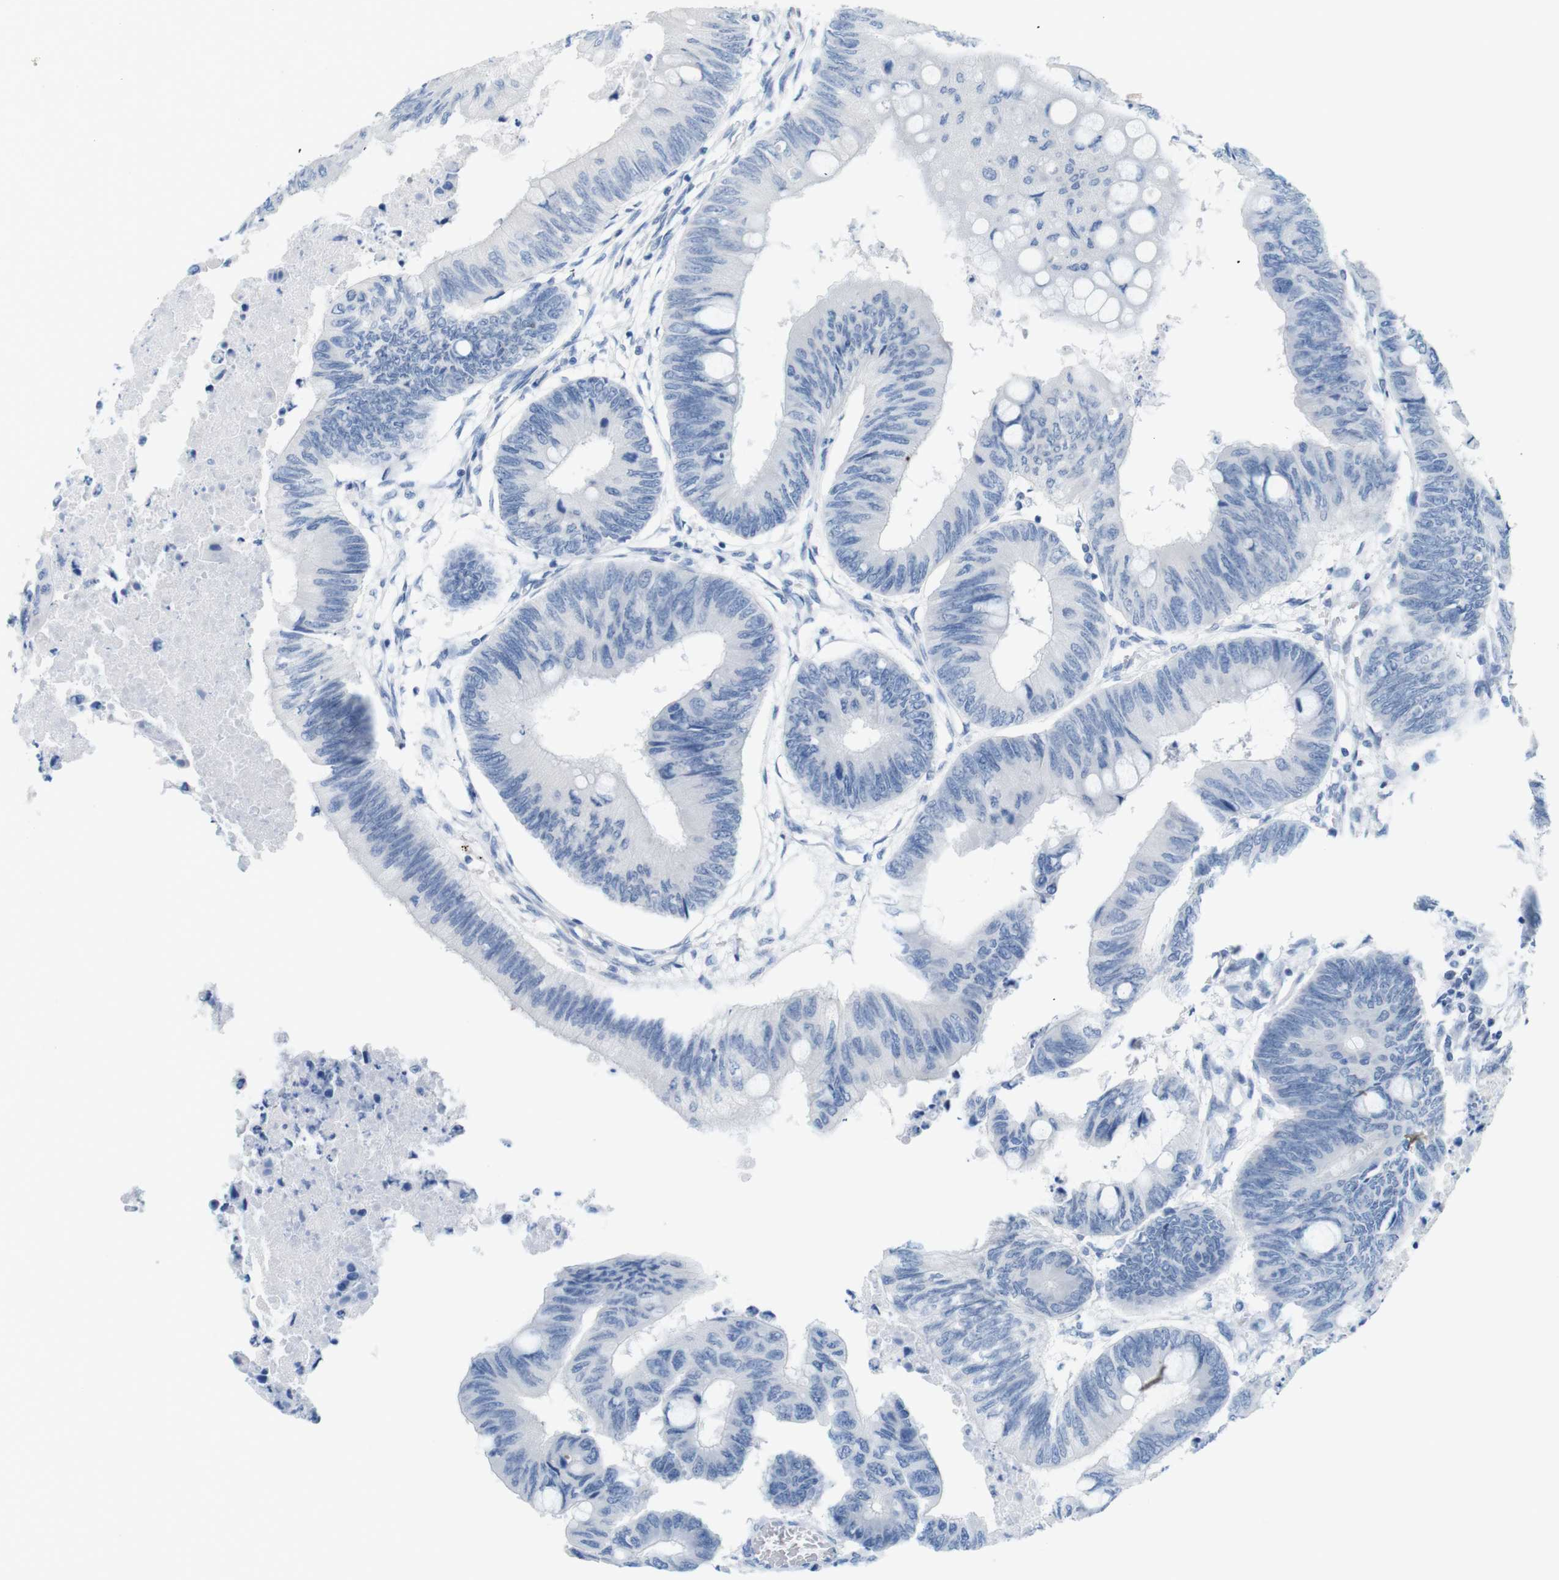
{"staining": {"intensity": "negative", "quantity": "none", "location": "none"}, "tissue": "colorectal cancer", "cell_type": "Tumor cells", "image_type": "cancer", "snomed": [{"axis": "morphology", "description": "Normal tissue, NOS"}, {"axis": "morphology", "description": "Adenocarcinoma, NOS"}, {"axis": "topography", "description": "Rectum"}, {"axis": "topography", "description": "Peripheral nerve tissue"}], "caption": "Micrograph shows no protein expression in tumor cells of colorectal cancer (adenocarcinoma) tissue.", "gene": "OPN1SW", "patient": {"sex": "male", "age": 92}}